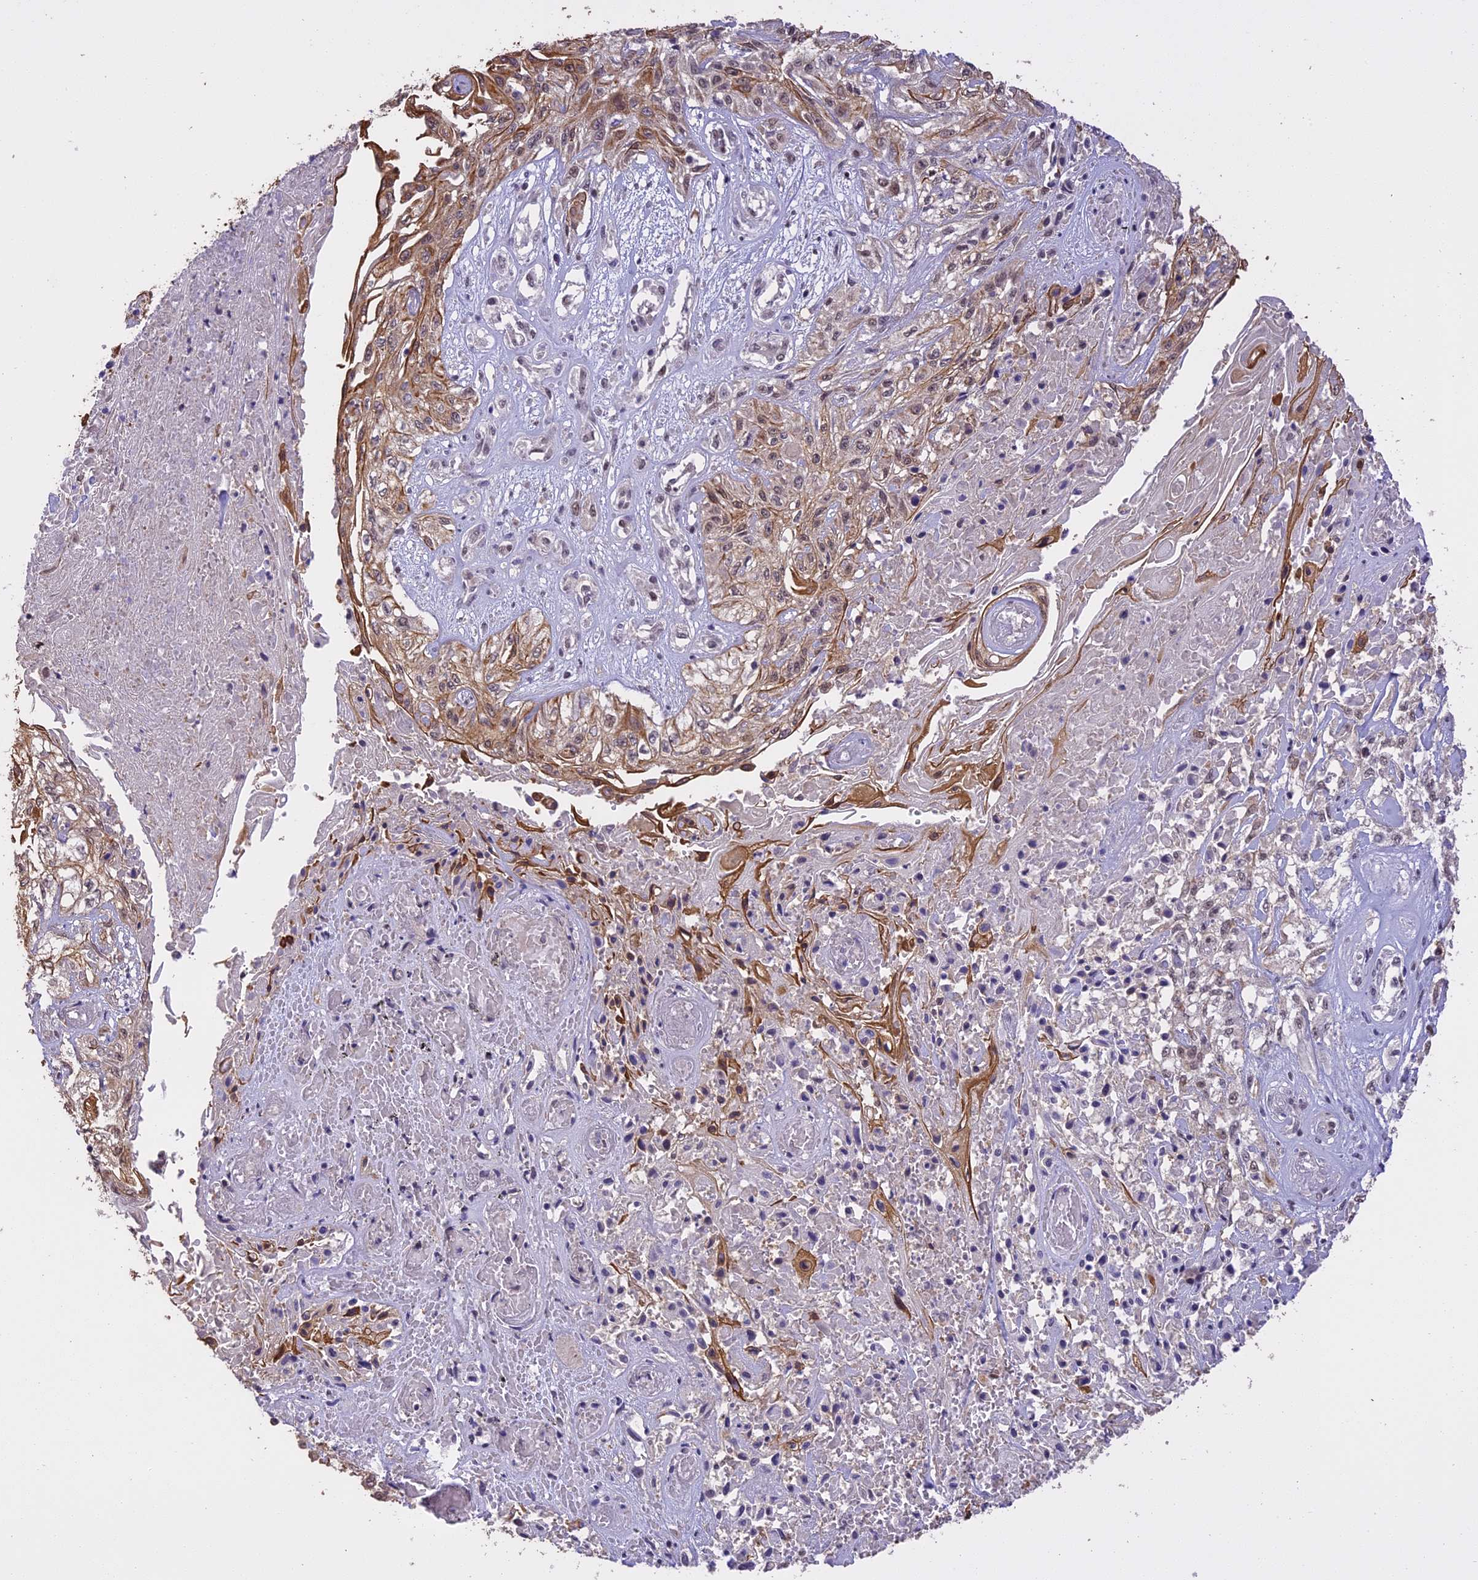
{"staining": {"intensity": "moderate", "quantity": "25%-75%", "location": "cytoplasmic/membranous,nuclear"}, "tissue": "skin cancer", "cell_type": "Tumor cells", "image_type": "cancer", "snomed": [{"axis": "morphology", "description": "Squamous cell carcinoma, NOS"}, {"axis": "morphology", "description": "Squamous cell carcinoma, metastatic, NOS"}, {"axis": "topography", "description": "Skin"}, {"axis": "topography", "description": "Lymph node"}], "caption": "Human skin squamous cell carcinoma stained for a protein (brown) shows moderate cytoplasmic/membranous and nuclear positive expression in about 25%-75% of tumor cells.", "gene": "TIGD7", "patient": {"sex": "male", "age": 75}}